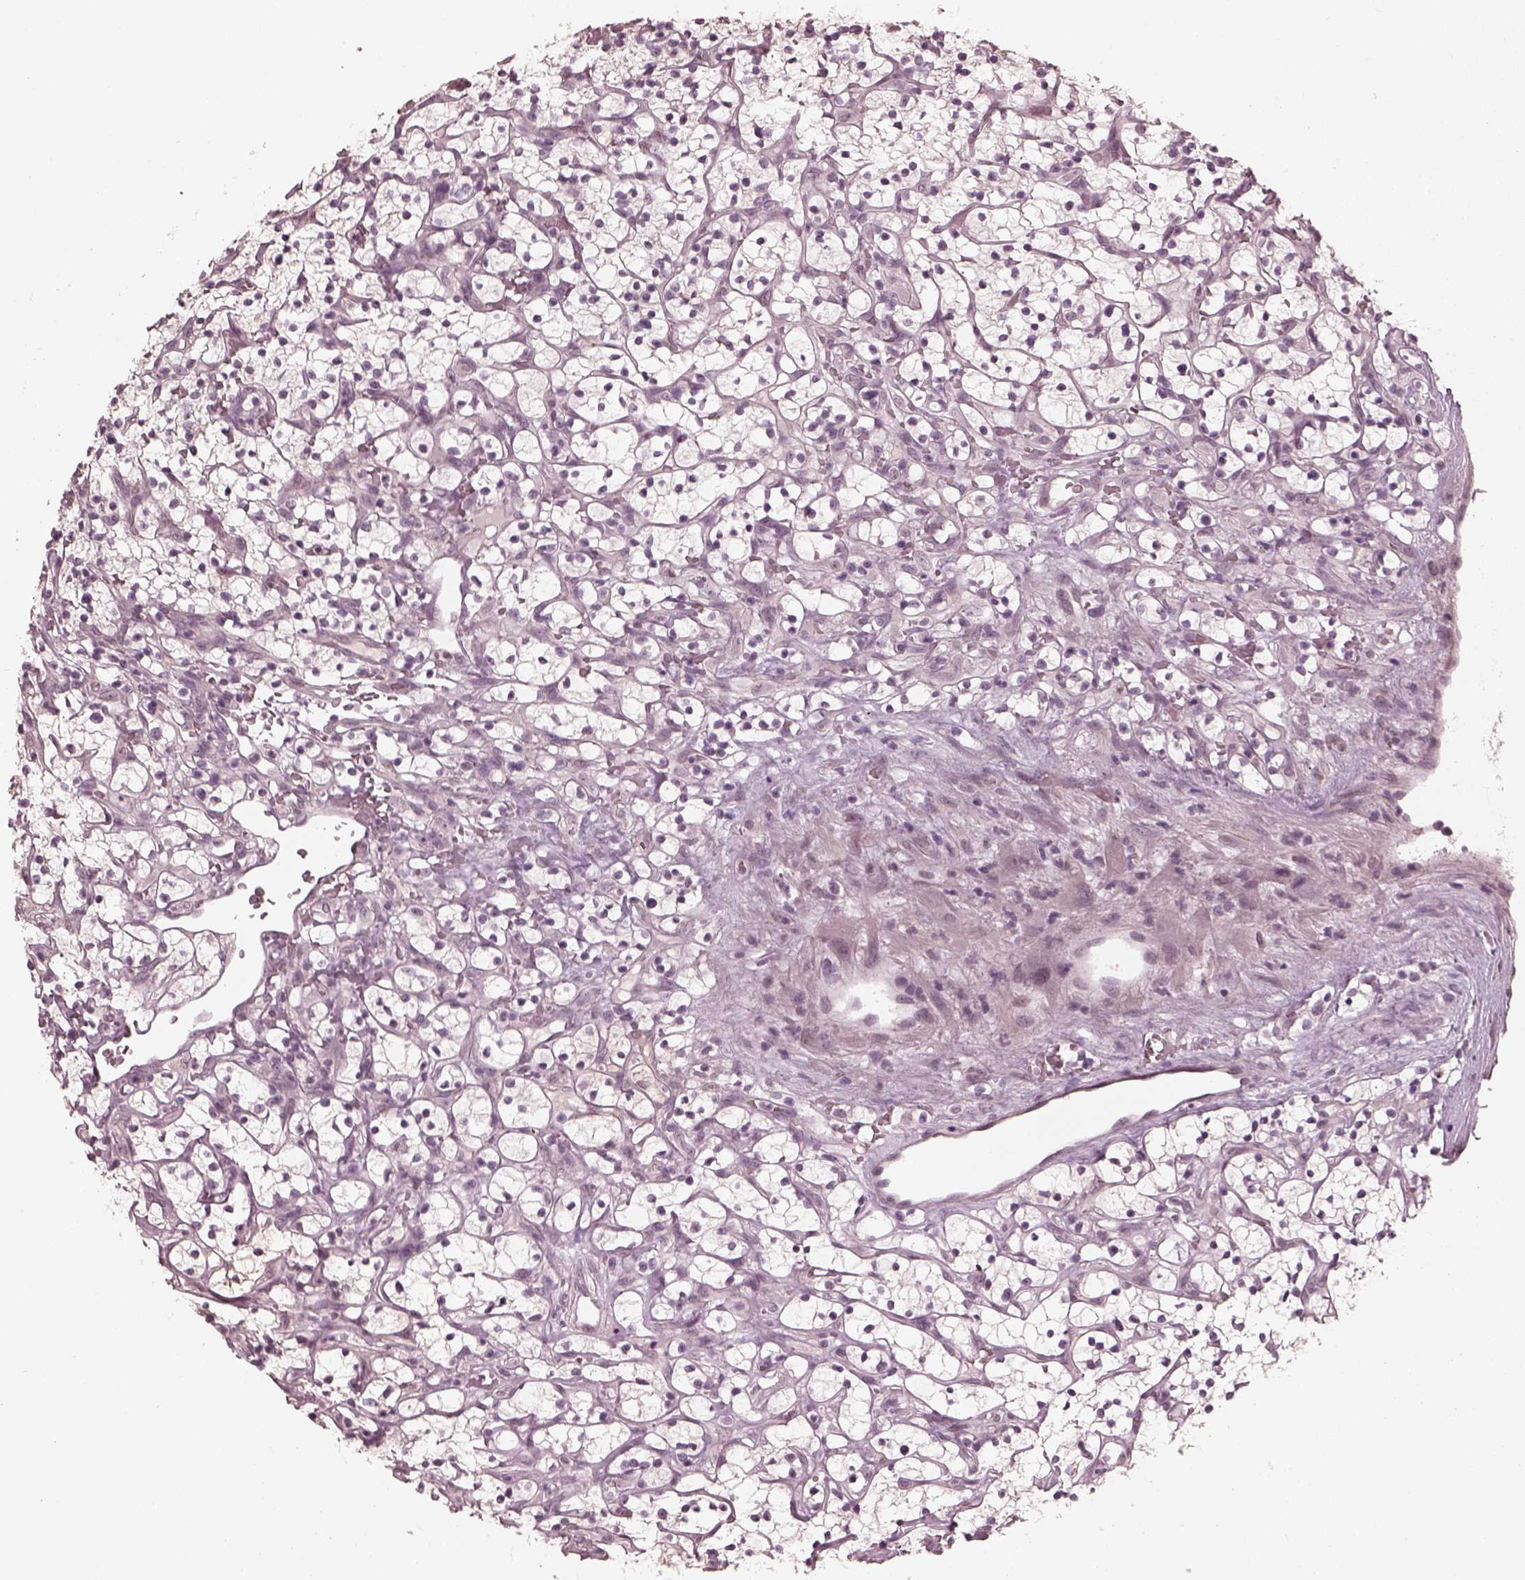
{"staining": {"intensity": "negative", "quantity": "none", "location": "none"}, "tissue": "renal cancer", "cell_type": "Tumor cells", "image_type": "cancer", "snomed": [{"axis": "morphology", "description": "Adenocarcinoma, NOS"}, {"axis": "topography", "description": "Kidney"}], "caption": "Renal cancer stained for a protein using immunohistochemistry (IHC) demonstrates no staining tumor cells.", "gene": "OPTC", "patient": {"sex": "female", "age": 64}}